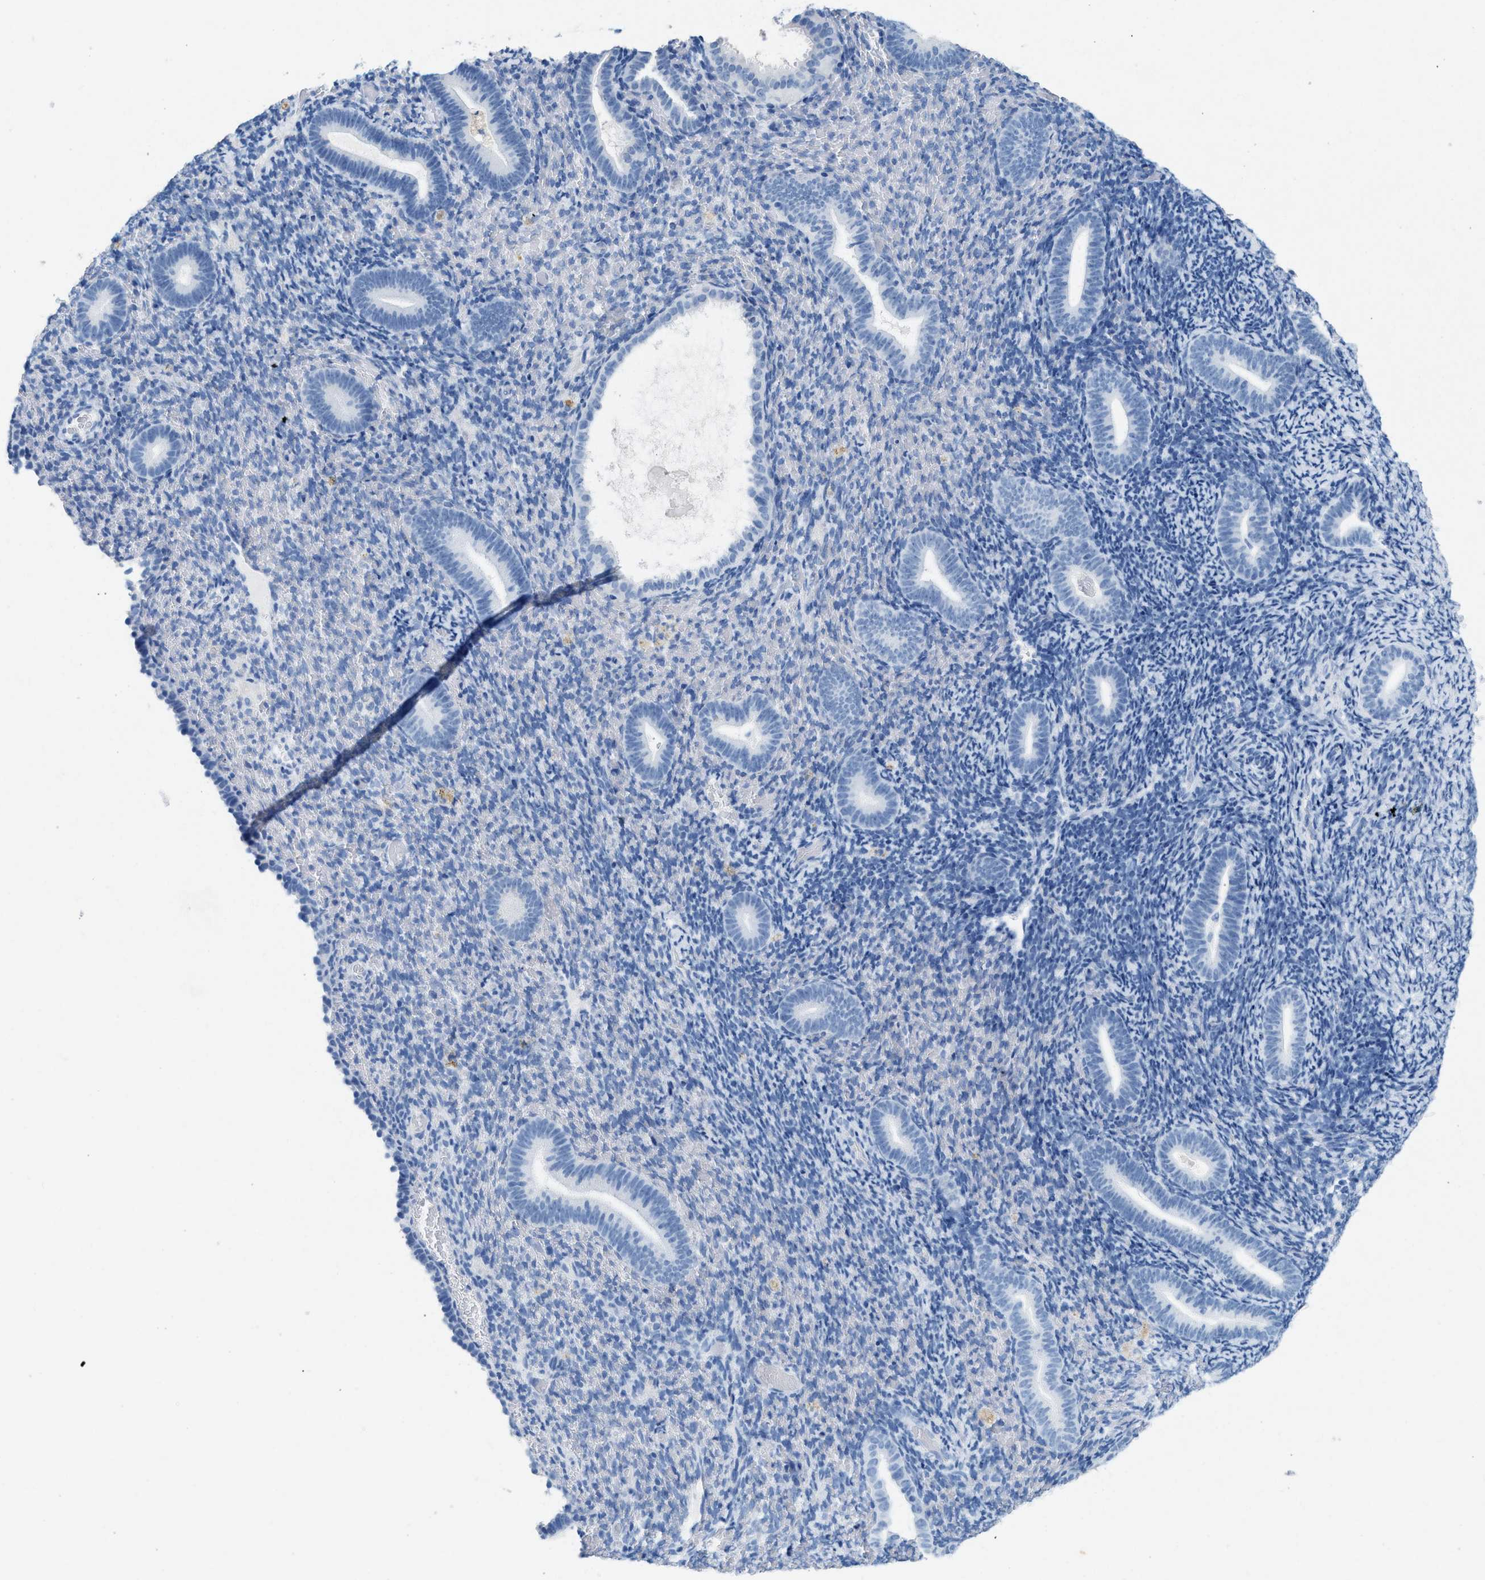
{"staining": {"intensity": "negative", "quantity": "none", "location": "none"}, "tissue": "endometrium", "cell_type": "Cells in endometrial stroma", "image_type": "normal", "snomed": [{"axis": "morphology", "description": "Normal tissue, NOS"}, {"axis": "topography", "description": "Endometrium"}], "caption": "This is an immunohistochemistry (IHC) image of unremarkable human endometrium. There is no expression in cells in endometrial stroma.", "gene": "HHATL", "patient": {"sex": "female", "age": 51}}